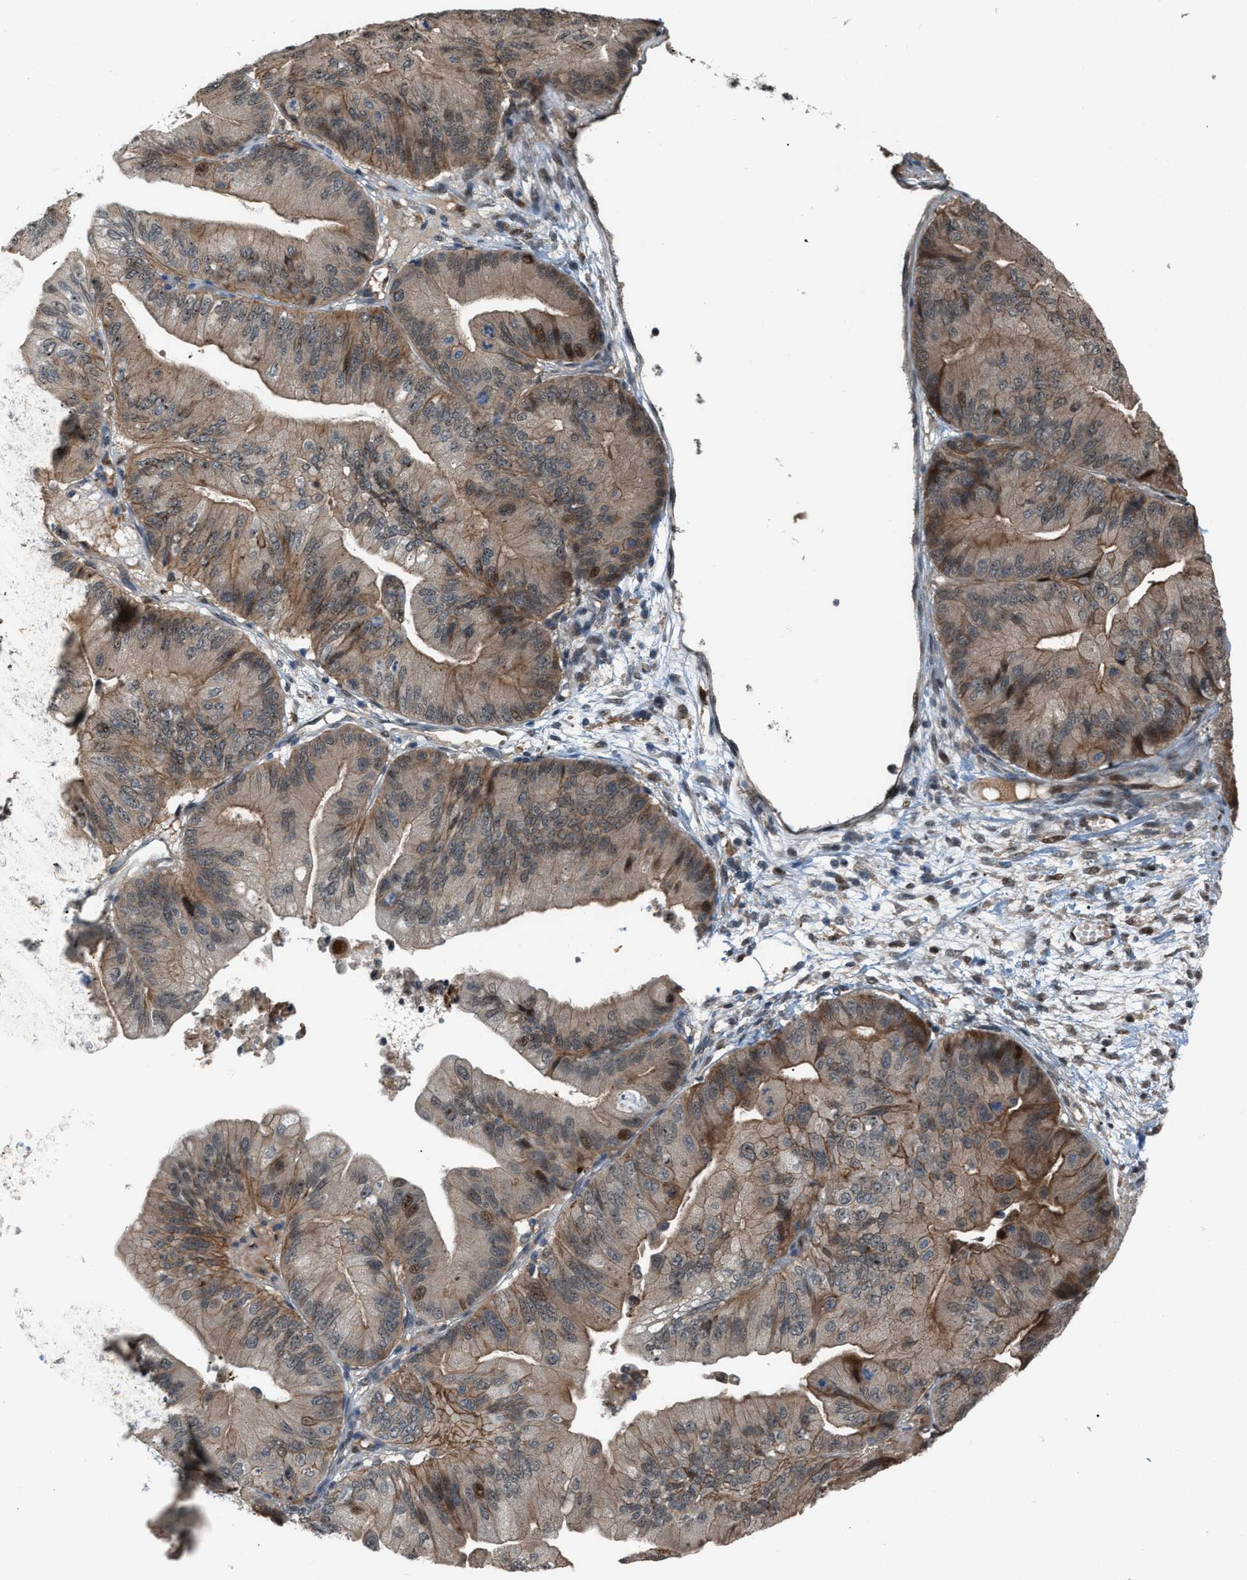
{"staining": {"intensity": "weak", "quantity": ">75%", "location": "cytoplasmic/membranous,nuclear"}, "tissue": "ovarian cancer", "cell_type": "Tumor cells", "image_type": "cancer", "snomed": [{"axis": "morphology", "description": "Cystadenocarcinoma, mucinous, NOS"}, {"axis": "topography", "description": "Ovary"}], "caption": "Immunohistochemistry (IHC) photomicrograph of ovarian mucinous cystadenocarcinoma stained for a protein (brown), which exhibits low levels of weak cytoplasmic/membranous and nuclear staining in approximately >75% of tumor cells.", "gene": "RFFL", "patient": {"sex": "female", "age": 61}}